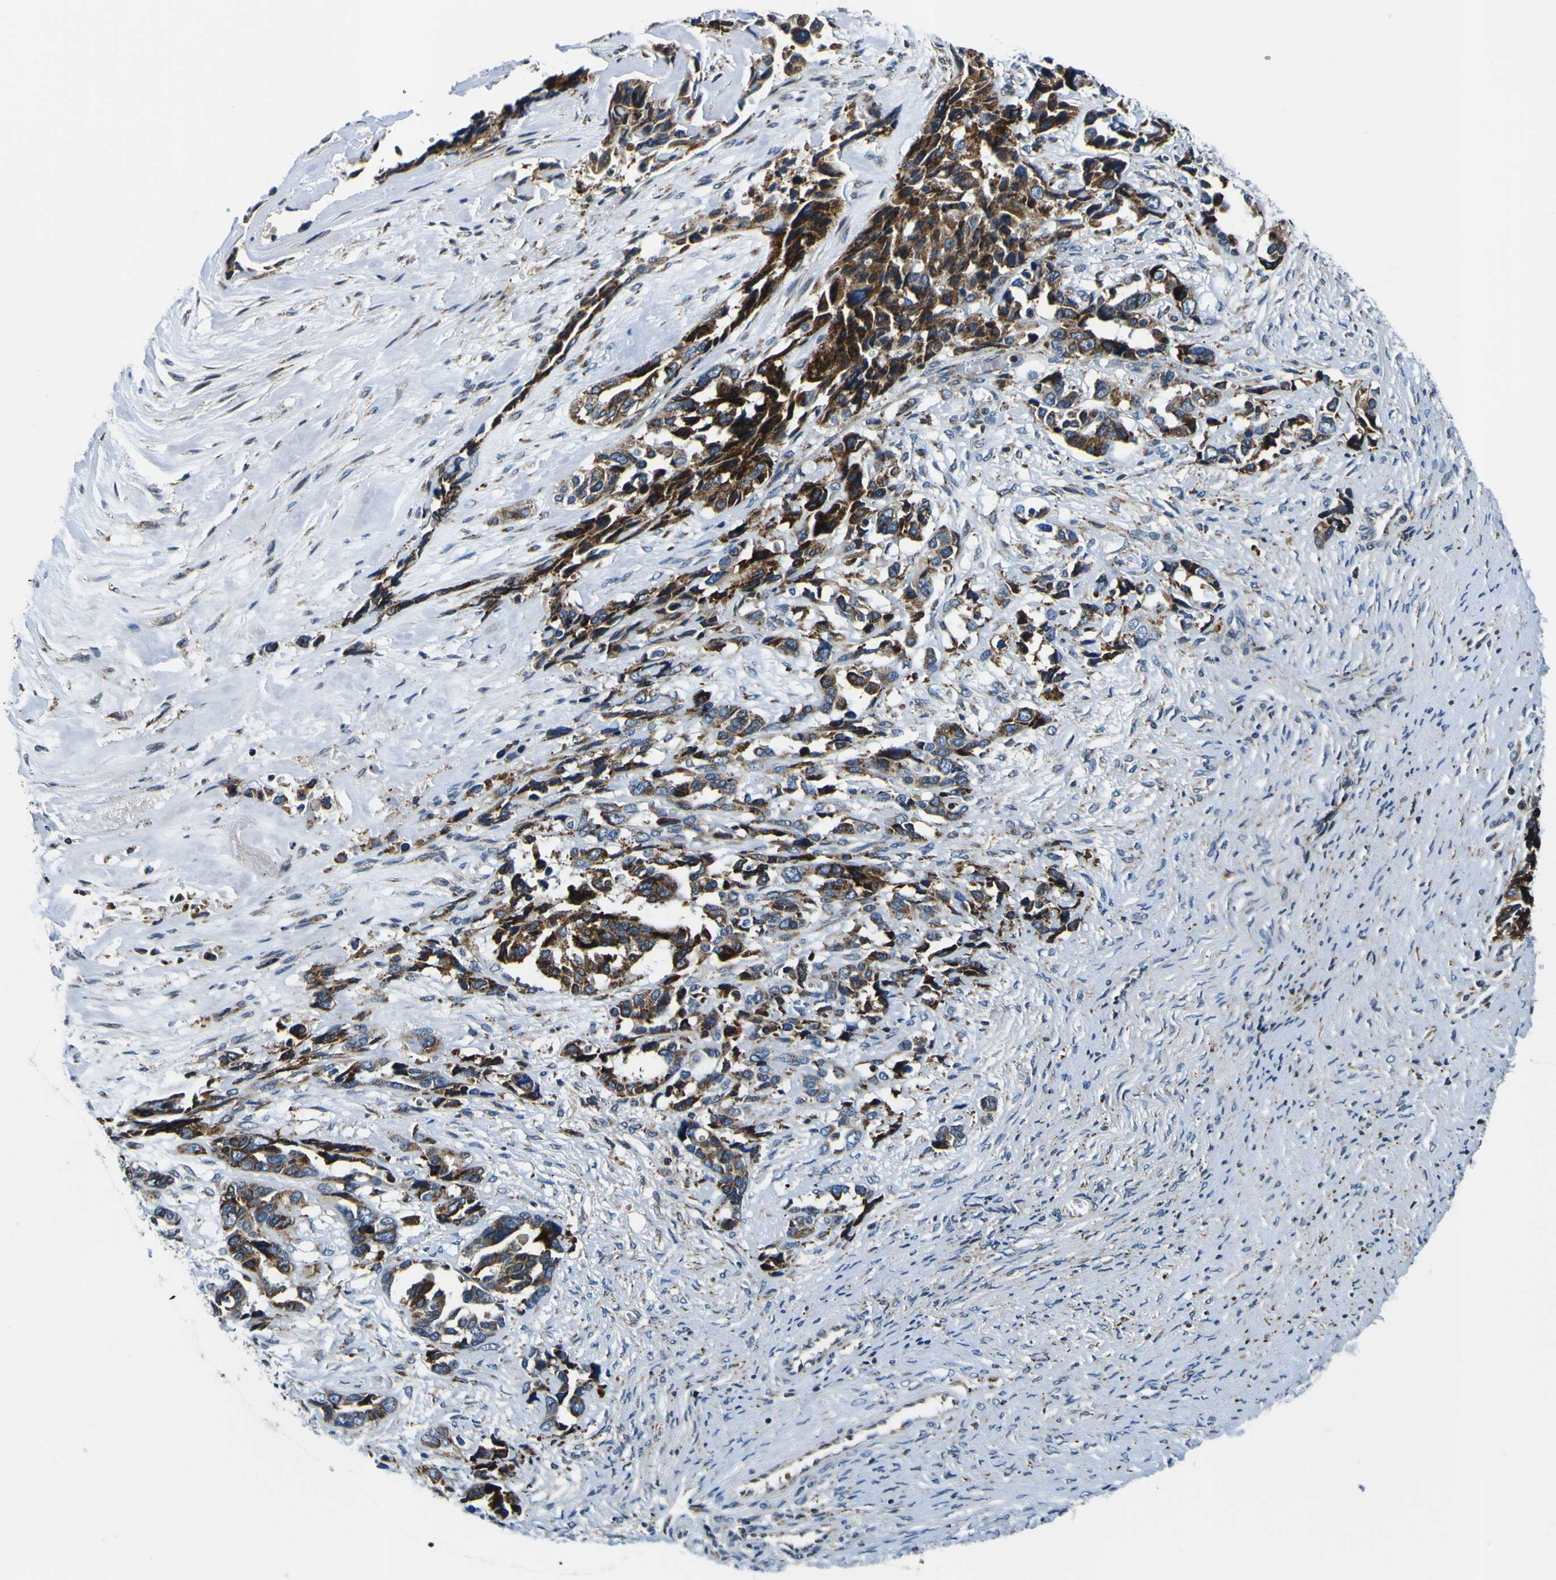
{"staining": {"intensity": "strong", "quantity": "25%-75%", "location": "cytoplasmic/membranous"}, "tissue": "ovarian cancer", "cell_type": "Tumor cells", "image_type": "cancer", "snomed": [{"axis": "morphology", "description": "Cystadenocarcinoma, serous, NOS"}, {"axis": "topography", "description": "Ovary"}], "caption": "This photomicrograph exhibits immunohistochemistry staining of human ovarian cancer (serous cystadenocarcinoma), with high strong cytoplasmic/membranous staining in approximately 25%-75% of tumor cells.", "gene": "NLRP3", "patient": {"sex": "female", "age": 44}}